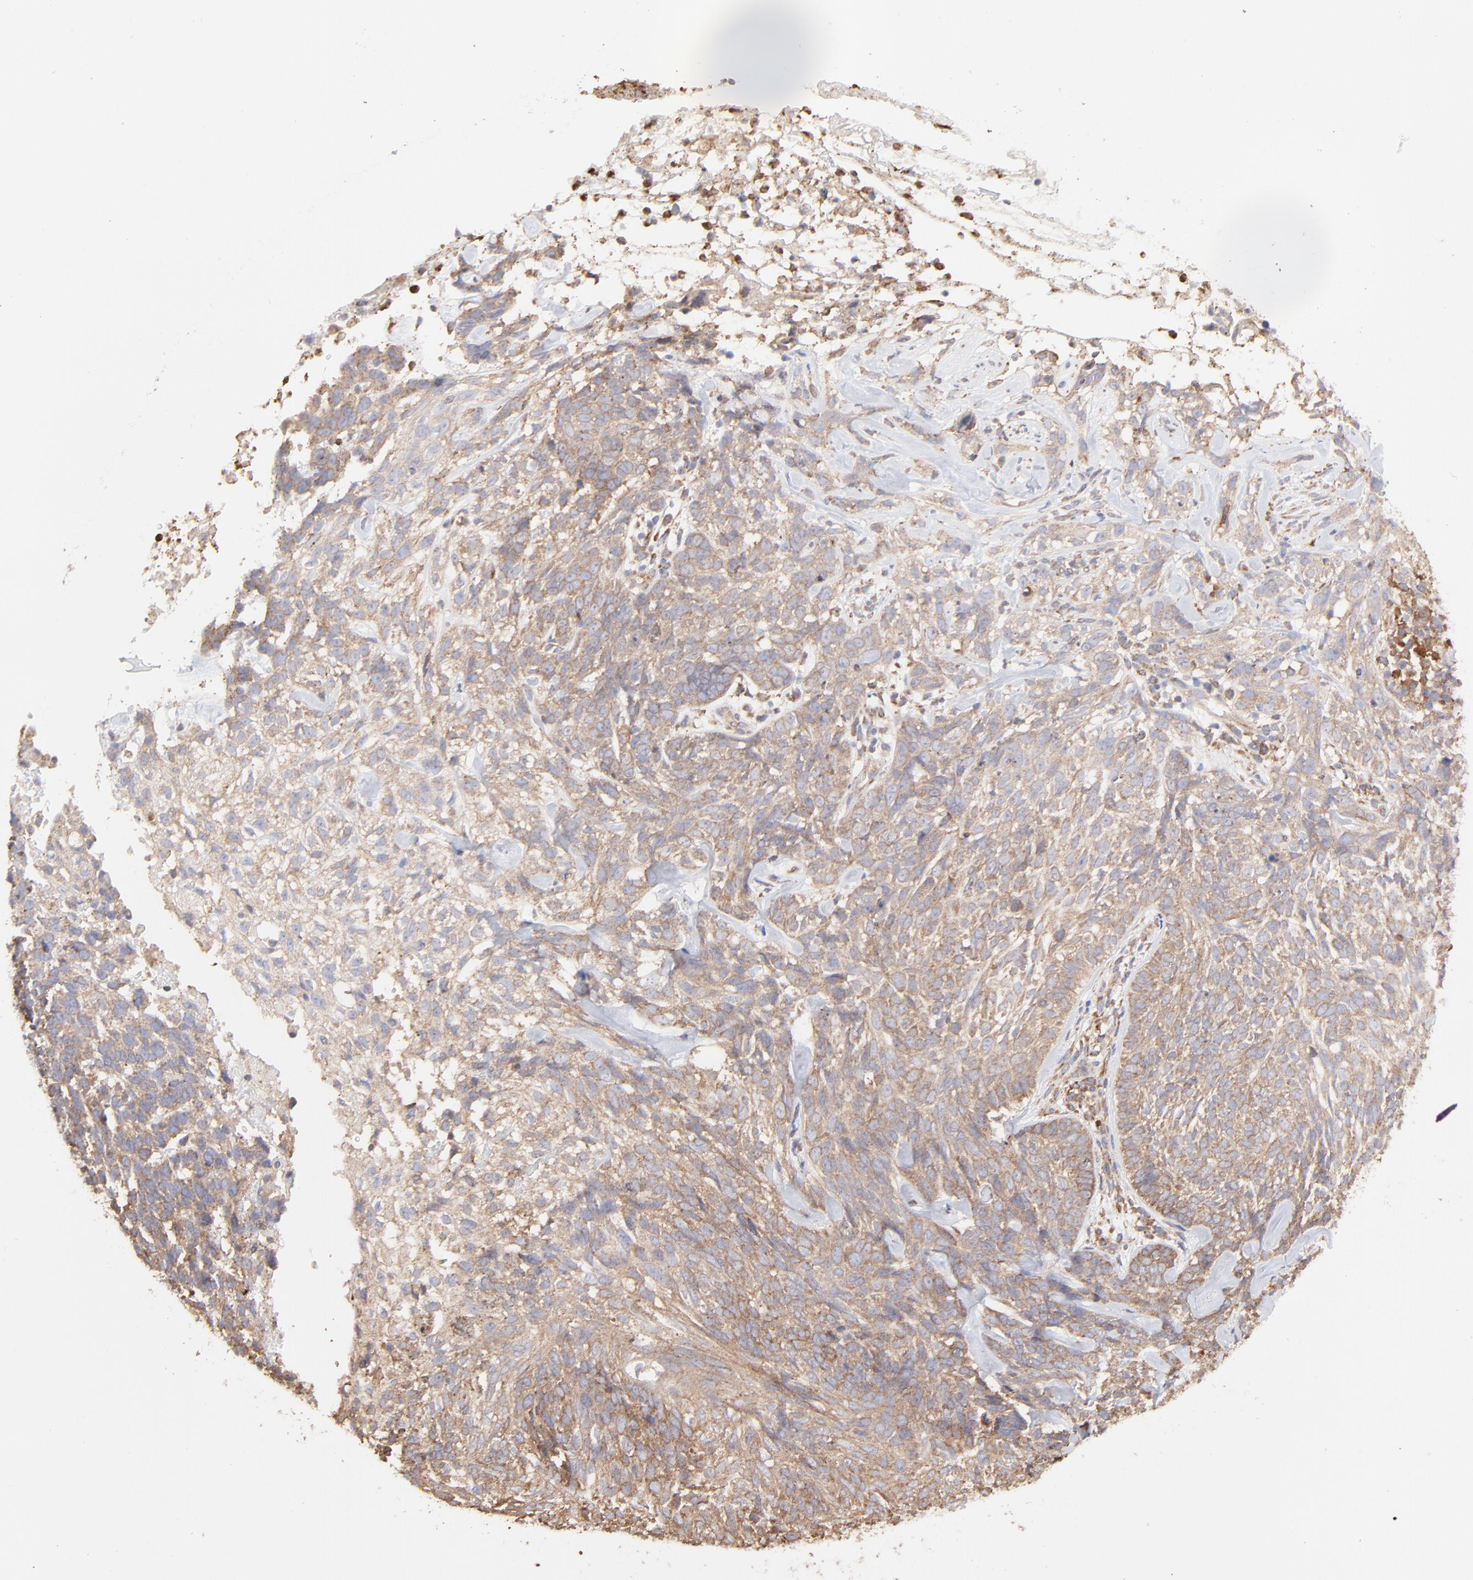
{"staining": {"intensity": "moderate", "quantity": ">75%", "location": "cytoplasmic/membranous"}, "tissue": "skin cancer", "cell_type": "Tumor cells", "image_type": "cancer", "snomed": [{"axis": "morphology", "description": "Basal cell carcinoma"}, {"axis": "topography", "description": "Skin"}], "caption": "The micrograph reveals staining of skin cancer (basal cell carcinoma), revealing moderate cytoplasmic/membranous protein positivity (brown color) within tumor cells. (DAB (3,3'-diaminobenzidine) IHC, brown staining for protein, blue staining for nuclei).", "gene": "PFKM", "patient": {"sex": "male", "age": 72}}